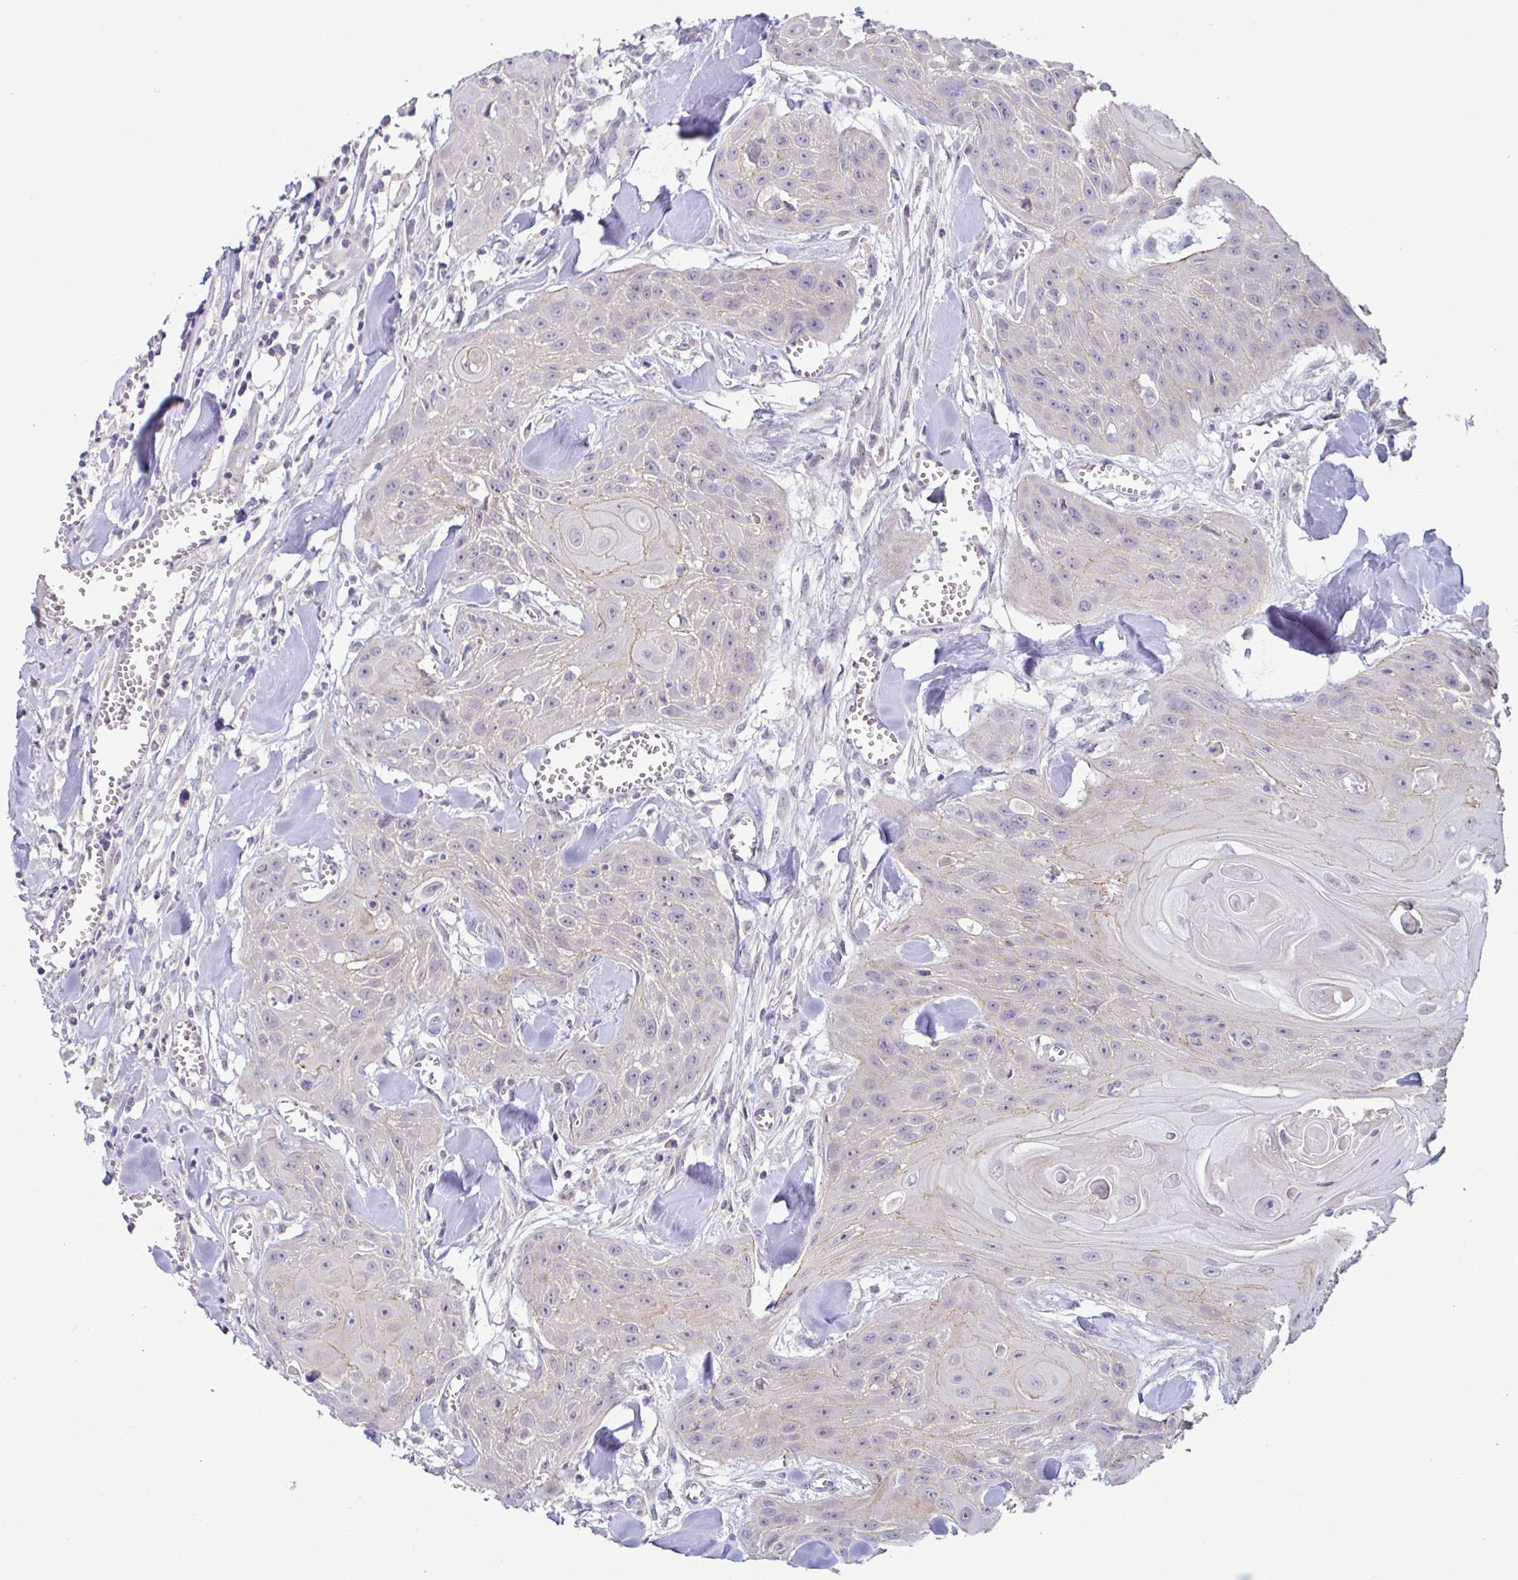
{"staining": {"intensity": "negative", "quantity": "none", "location": "none"}, "tissue": "head and neck cancer", "cell_type": "Tumor cells", "image_type": "cancer", "snomed": [{"axis": "morphology", "description": "Squamous cell carcinoma, NOS"}, {"axis": "topography", "description": "Lymph node"}, {"axis": "topography", "description": "Salivary gland"}, {"axis": "topography", "description": "Head-Neck"}], "caption": "A micrograph of human head and neck cancer is negative for staining in tumor cells.", "gene": "GSTM1", "patient": {"sex": "female", "age": 74}}